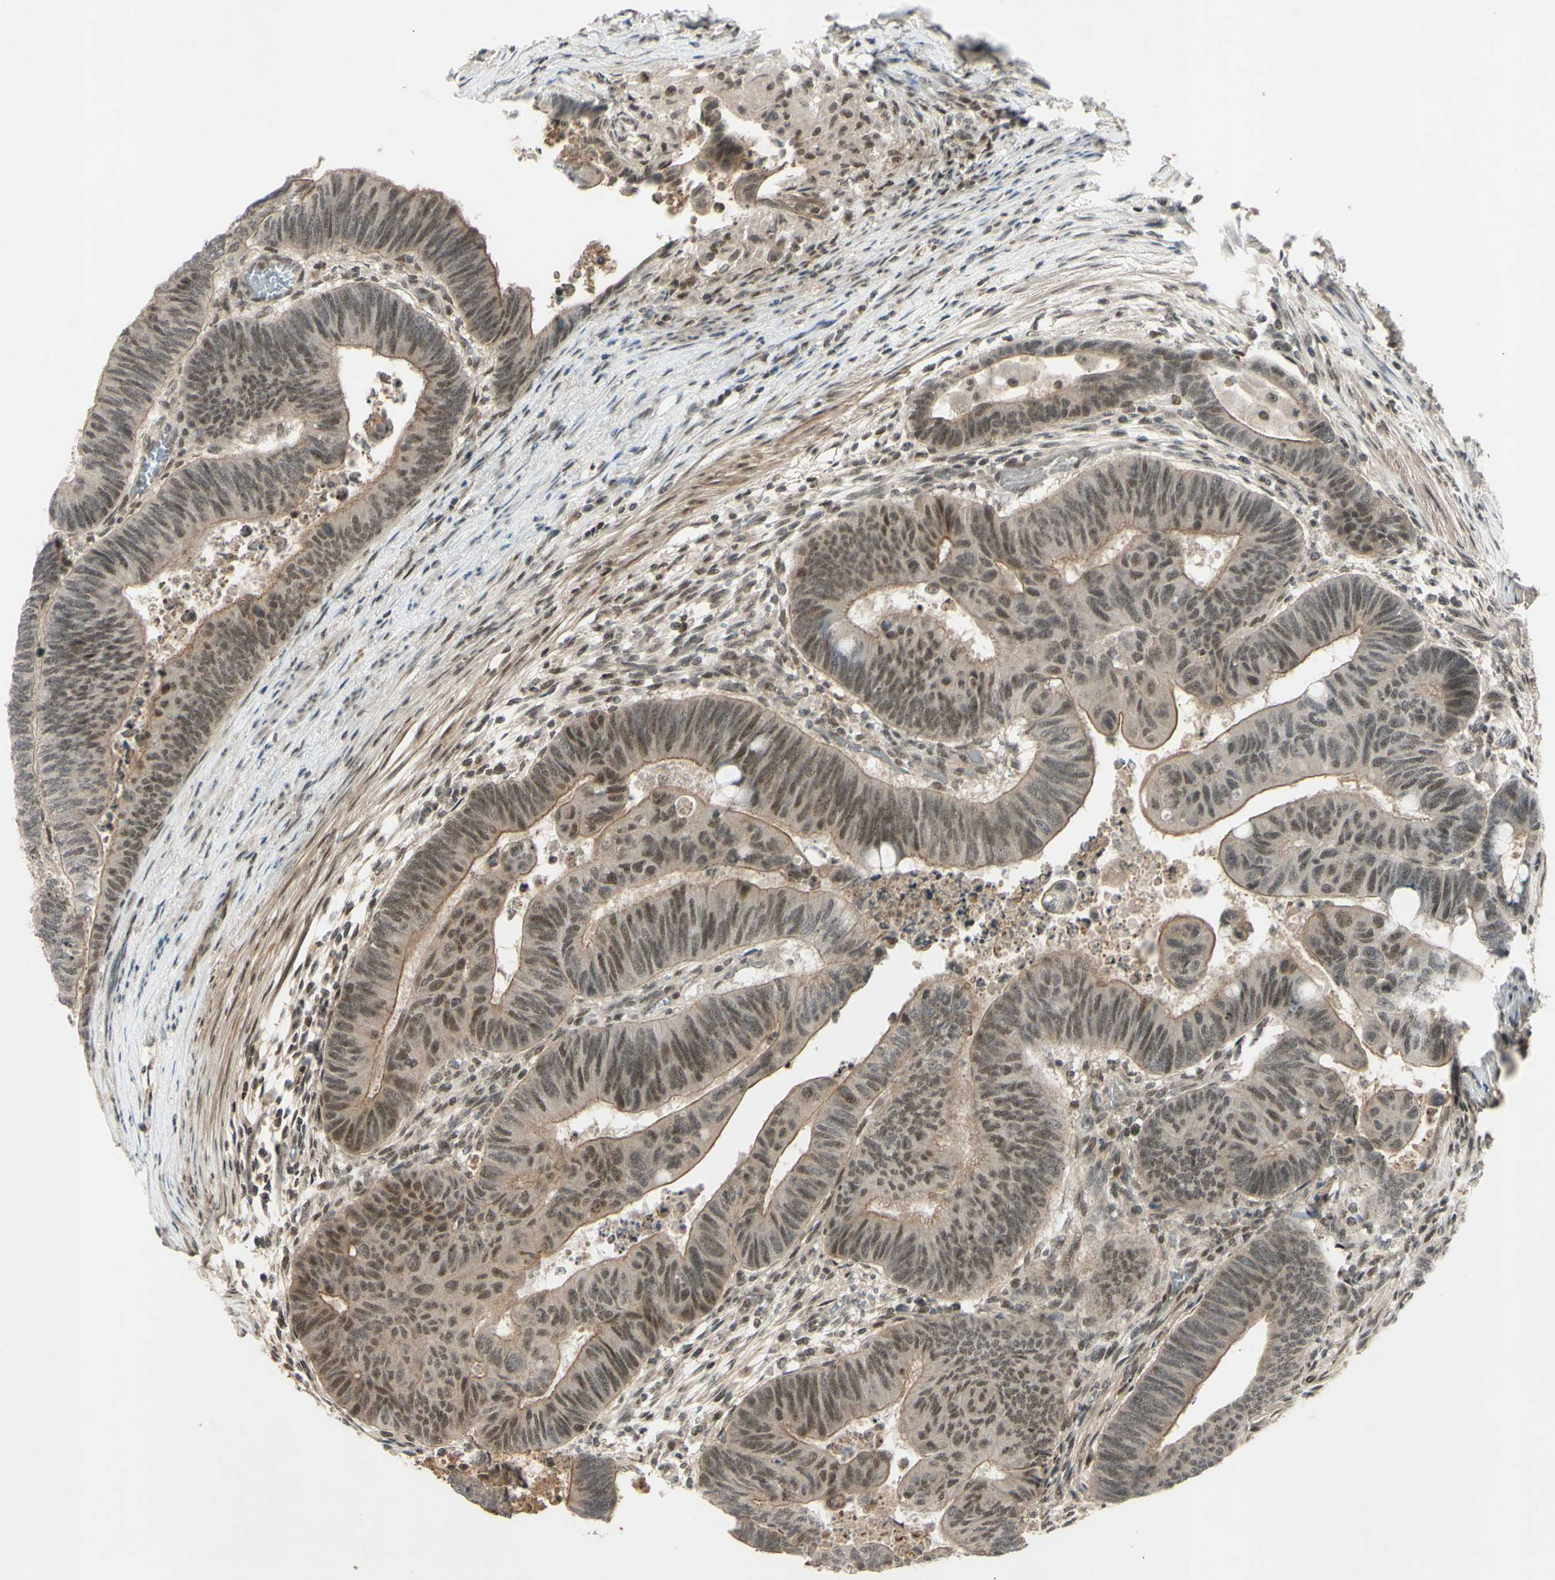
{"staining": {"intensity": "weak", "quantity": ">75%", "location": "nuclear"}, "tissue": "colorectal cancer", "cell_type": "Tumor cells", "image_type": "cancer", "snomed": [{"axis": "morphology", "description": "Normal tissue, NOS"}, {"axis": "morphology", "description": "Adenocarcinoma, NOS"}, {"axis": "topography", "description": "Rectum"}, {"axis": "topography", "description": "Peripheral nerve tissue"}], "caption": "A brown stain labels weak nuclear expression of a protein in human adenocarcinoma (colorectal) tumor cells.", "gene": "SNW1", "patient": {"sex": "male", "age": 92}}